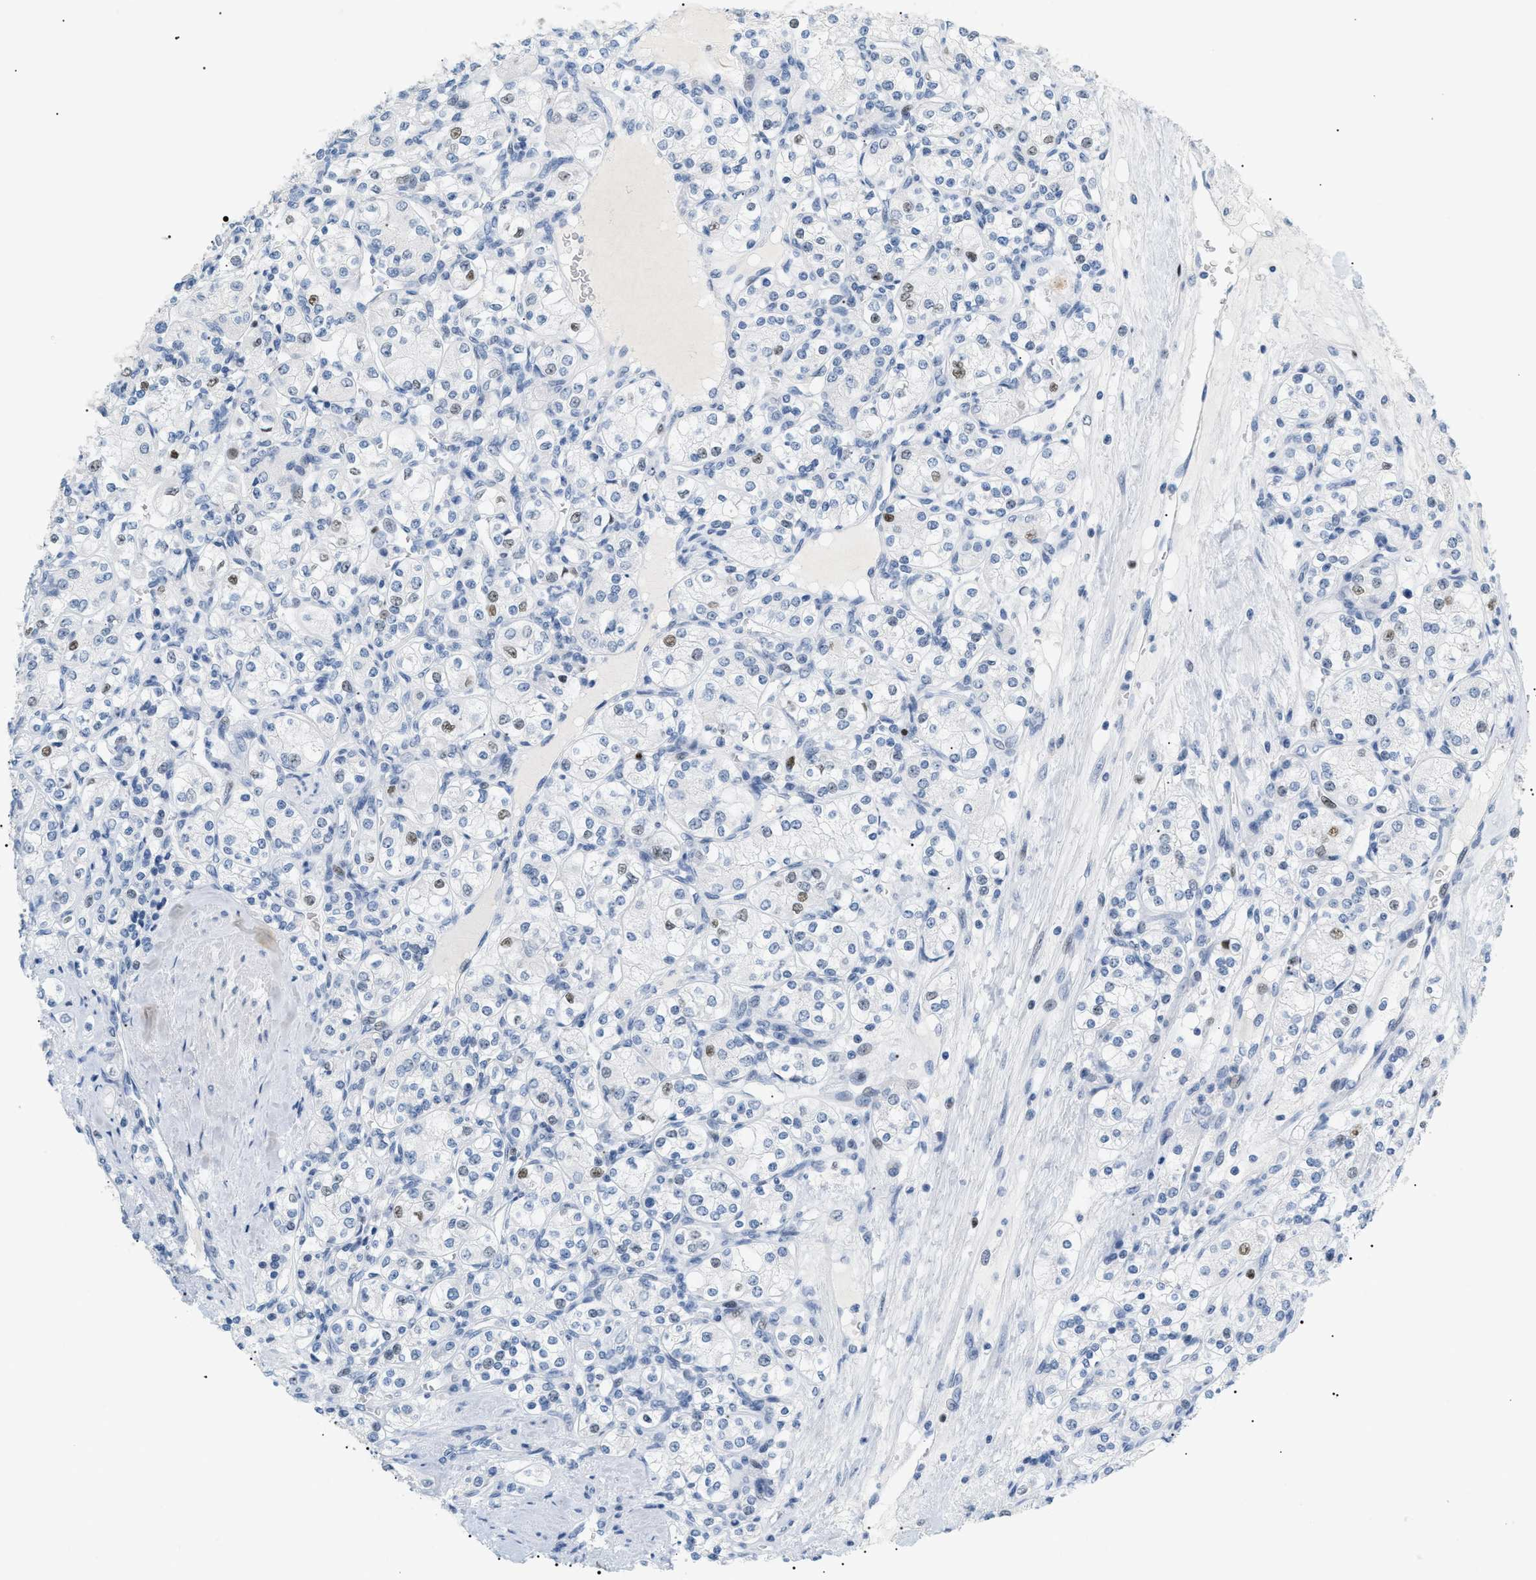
{"staining": {"intensity": "weak", "quantity": "<25%", "location": "nuclear"}, "tissue": "renal cancer", "cell_type": "Tumor cells", "image_type": "cancer", "snomed": [{"axis": "morphology", "description": "Adenocarcinoma, NOS"}, {"axis": "topography", "description": "Kidney"}], "caption": "Adenocarcinoma (renal) stained for a protein using IHC reveals no expression tumor cells.", "gene": "MCM7", "patient": {"sex": "male", "age": 77}}